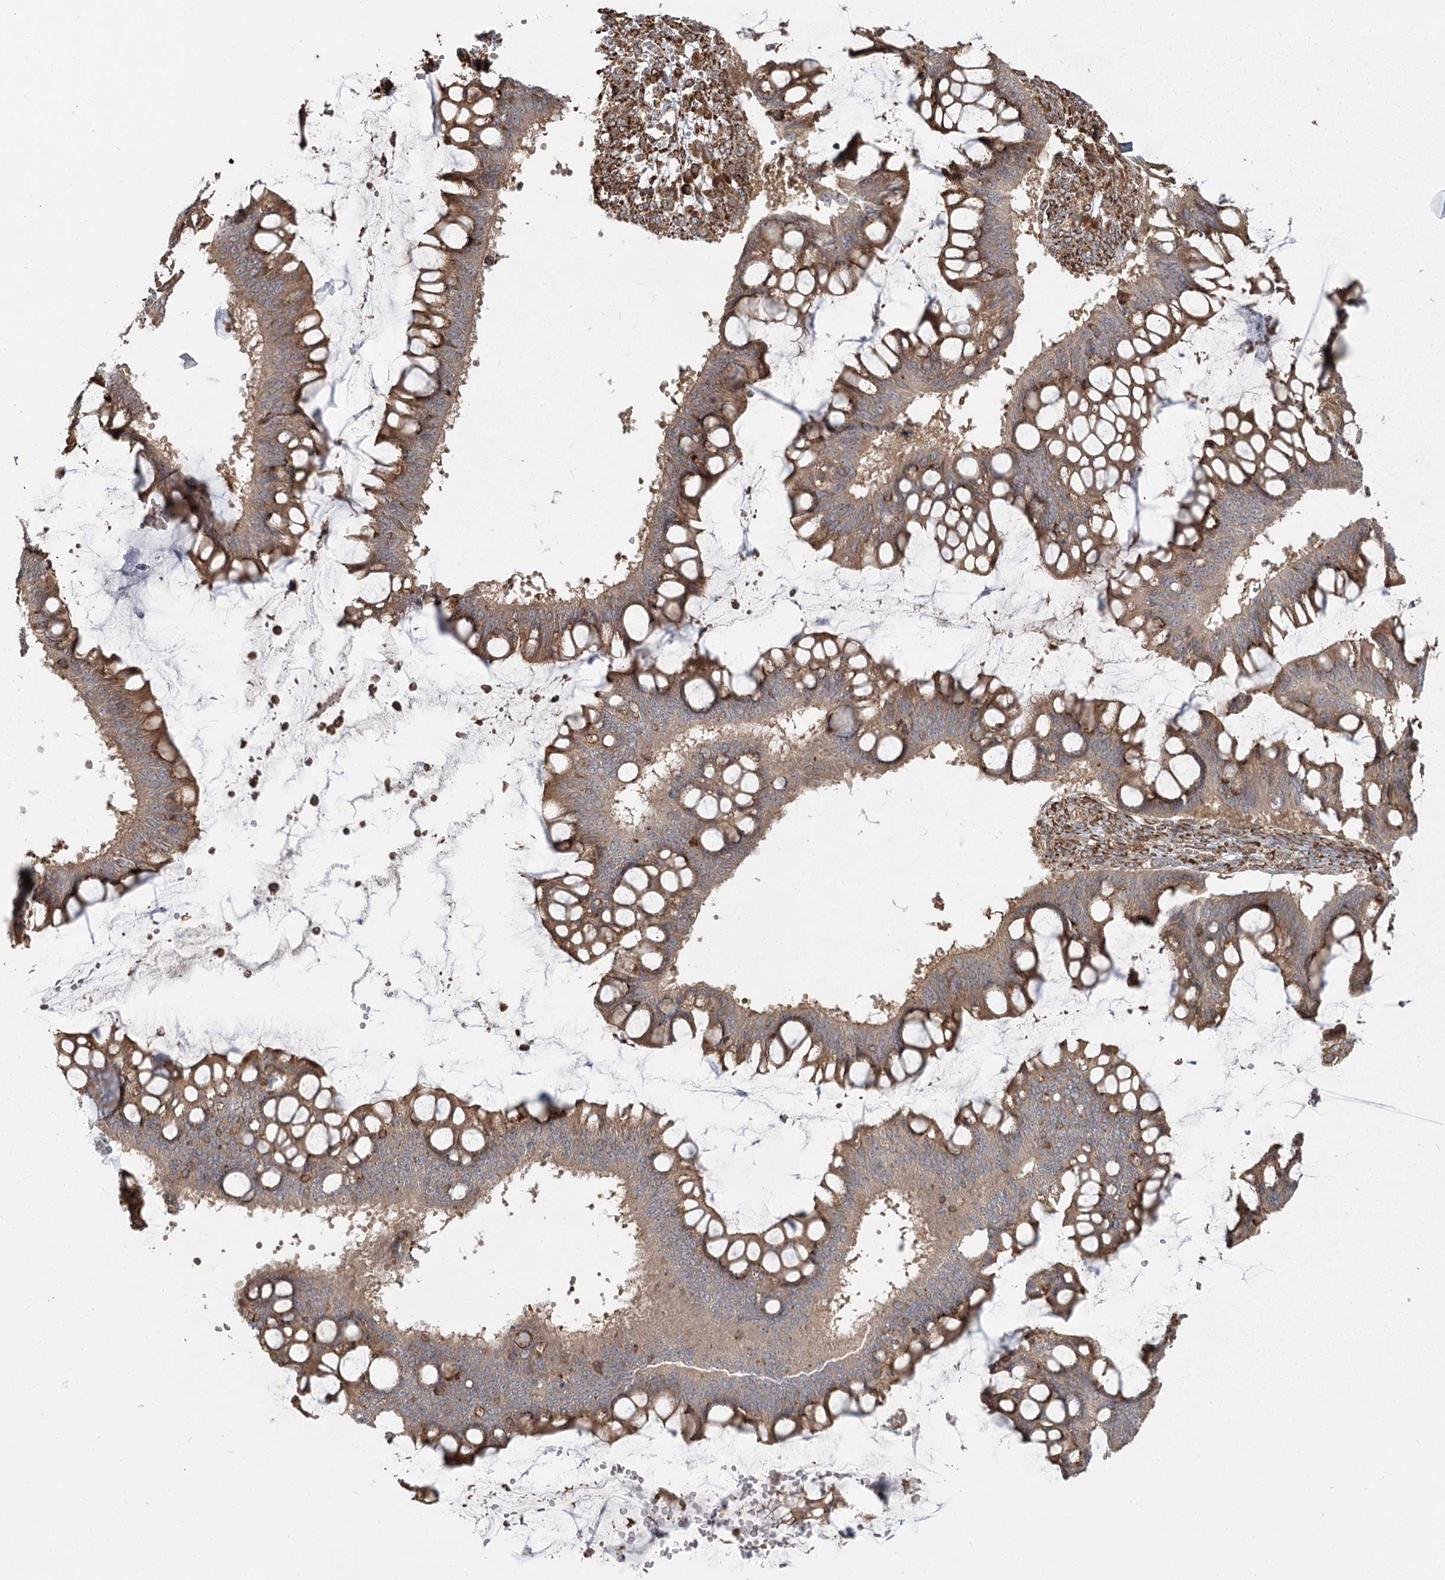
{"staining": {"intensity": "moderate", "quantity": ">75%", "location": "cytoplasmic/membranous"}, "tissue": "ovarian cancer", "cell_type": "Tumor cells", "image_type": "cancer", "snomed": [{"axis": "morphology", "description": "Cystadenocarcinoma, mucinous, NOS"}, {"axis": "topography", "description": "Ovary"}], "caption": "Protein positivity by immunohistochemistry (IHC) shows moderate cytoplasmic/membranous staining in about >75% of tumor cells in mucinous cystadenocarcinoma (ovarian).", "gene": "FAM13A", "patient": {"sex": "female", "age": 73}}